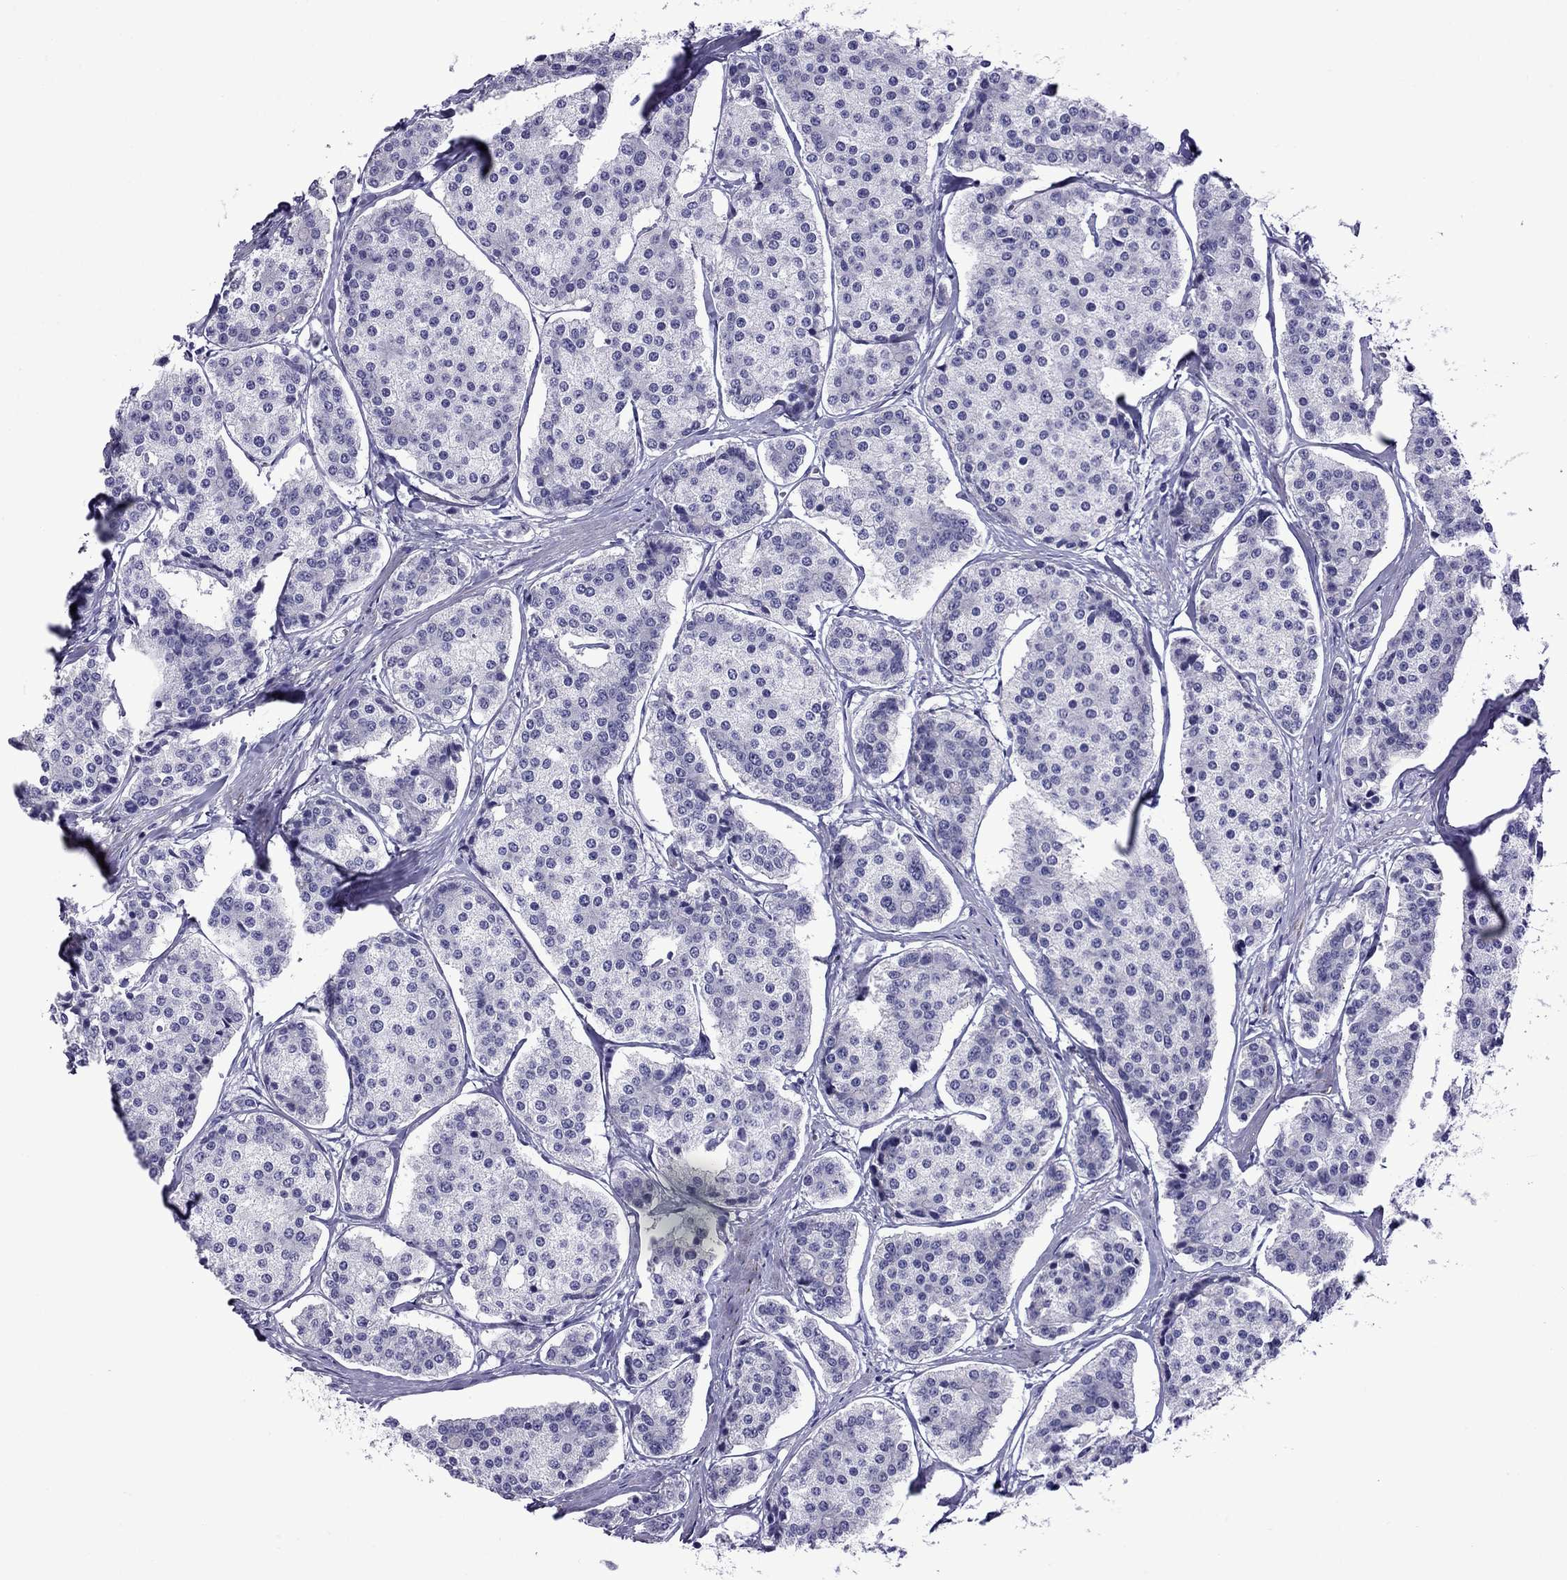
{"staining": {"intensity": "negative", "quantity": "none", "location": "none"}, "tissue": "carcinoid", "cell_type": "Tumor cells", "image_type": "cancer", "snomed": [{"axis": "morphology", "description": "Carcinoid, malignant, NOS"}, {"axis": "topography", "description": "Small intestine"}], "caption": "Immunohistochemistry of carcinoid demonstrates no staining in tumor cells. (IHC, brightfield microscopy, high magnification).", "gene": "CHRNA5", "patient": {"sex": "female", "age": 65}}